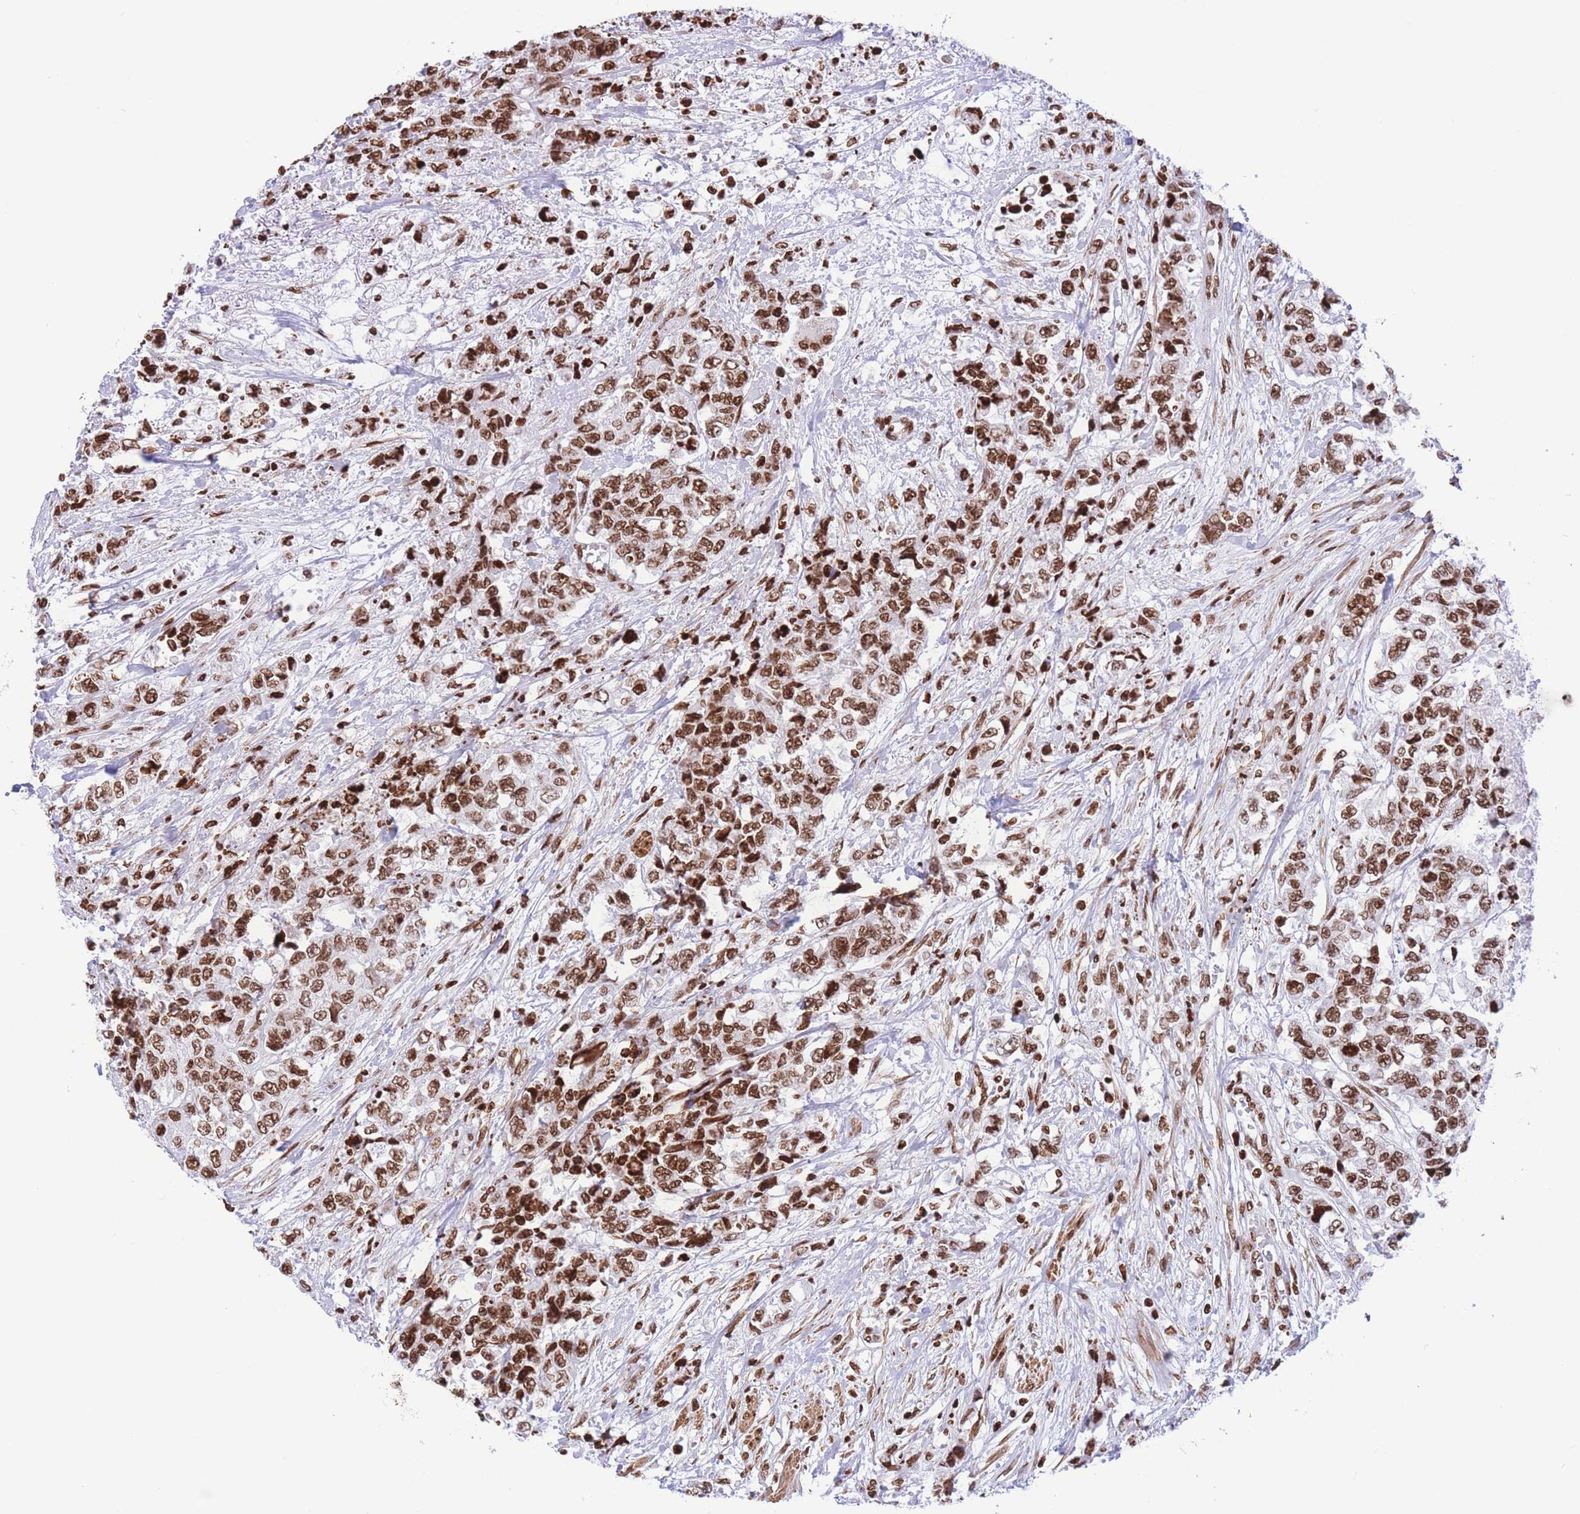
{"staining": {"intensity": "strong", "quantity": ">75%", "location": "nuclear"}, "tissue": "urothelial cancer", "cell_type": "Tumor cells", "image_type": "cancer", "snomed": [{"axis": "morphology", "description": "Urothelial carcinoma, High grade"}, {"axis": "topography", "description": "Urinary bladder"}], "caption": "An immunohistochemistry micrograph of tumor tissue is shown. Protein staining in brown shows strong nuclear positivity in urothelial carcinoma (high-grade) within tumor cells.", "gene": "H2BC11", "patient": {"sex": "female", "age": 78}}